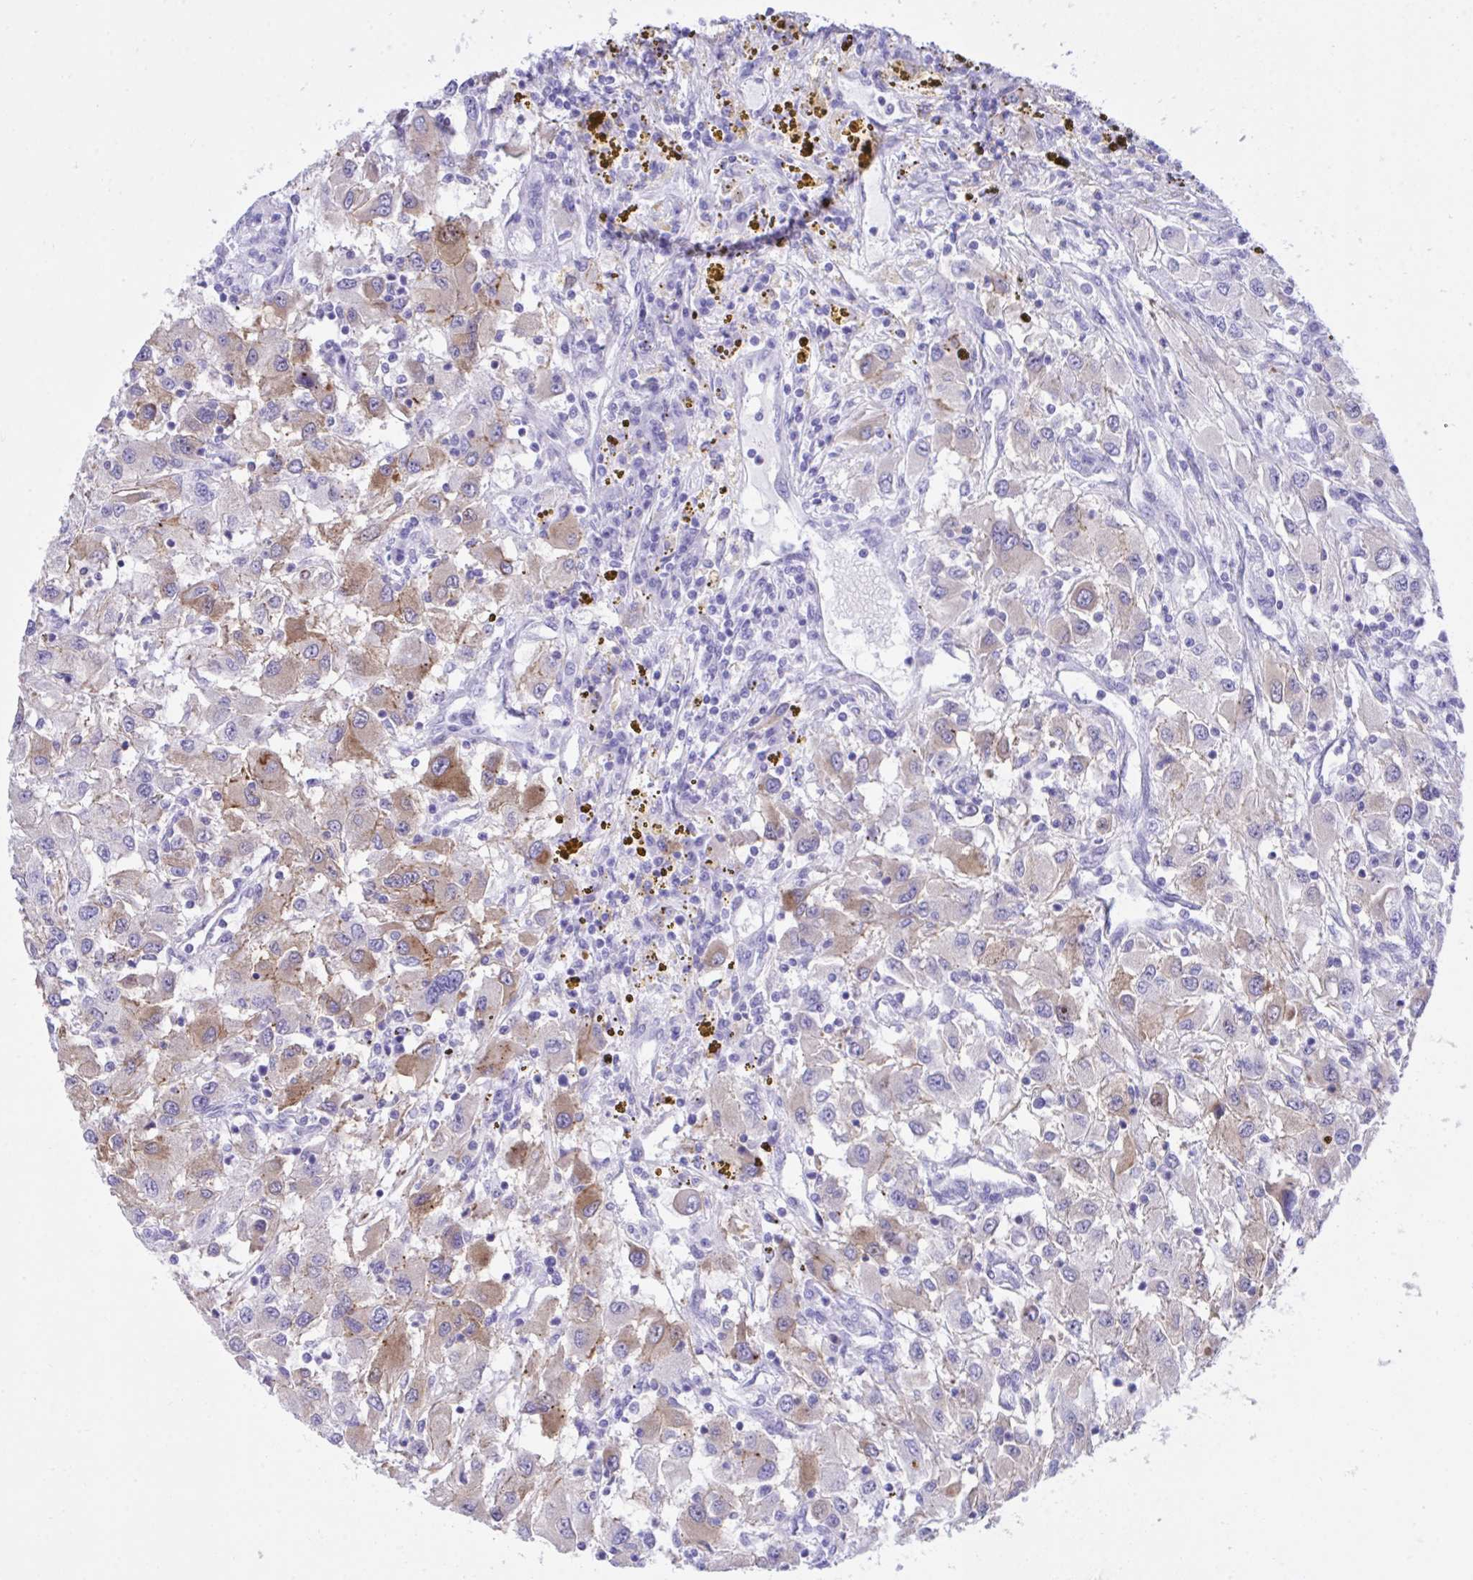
{"staining": {"intensity": "moderate", "quantity": "<25%", "location": "cytoplasmic/membranous"}, "tissue": "renal cancer", "cell_type": "Tumor cells", "image_type": "cancer", "snomed": [{"axis": "morphology", "description": "Adenocarcinoma, NOS"}, {"axis": "topography", "description": "Kidney"}], "caption": "Immunohistochemistry (IHC) micrograph of neoplastic tissue: human adenocarcinoma (renal) stained using IHC reveals low levels of moderate protein expression localized specifically in the cytoplasmic/membranous of tumor cells, appearing as a cytoplasmic/membranous brown color.", "gene": "BEX5", "patient": {"sex": "female", "age": 67}}